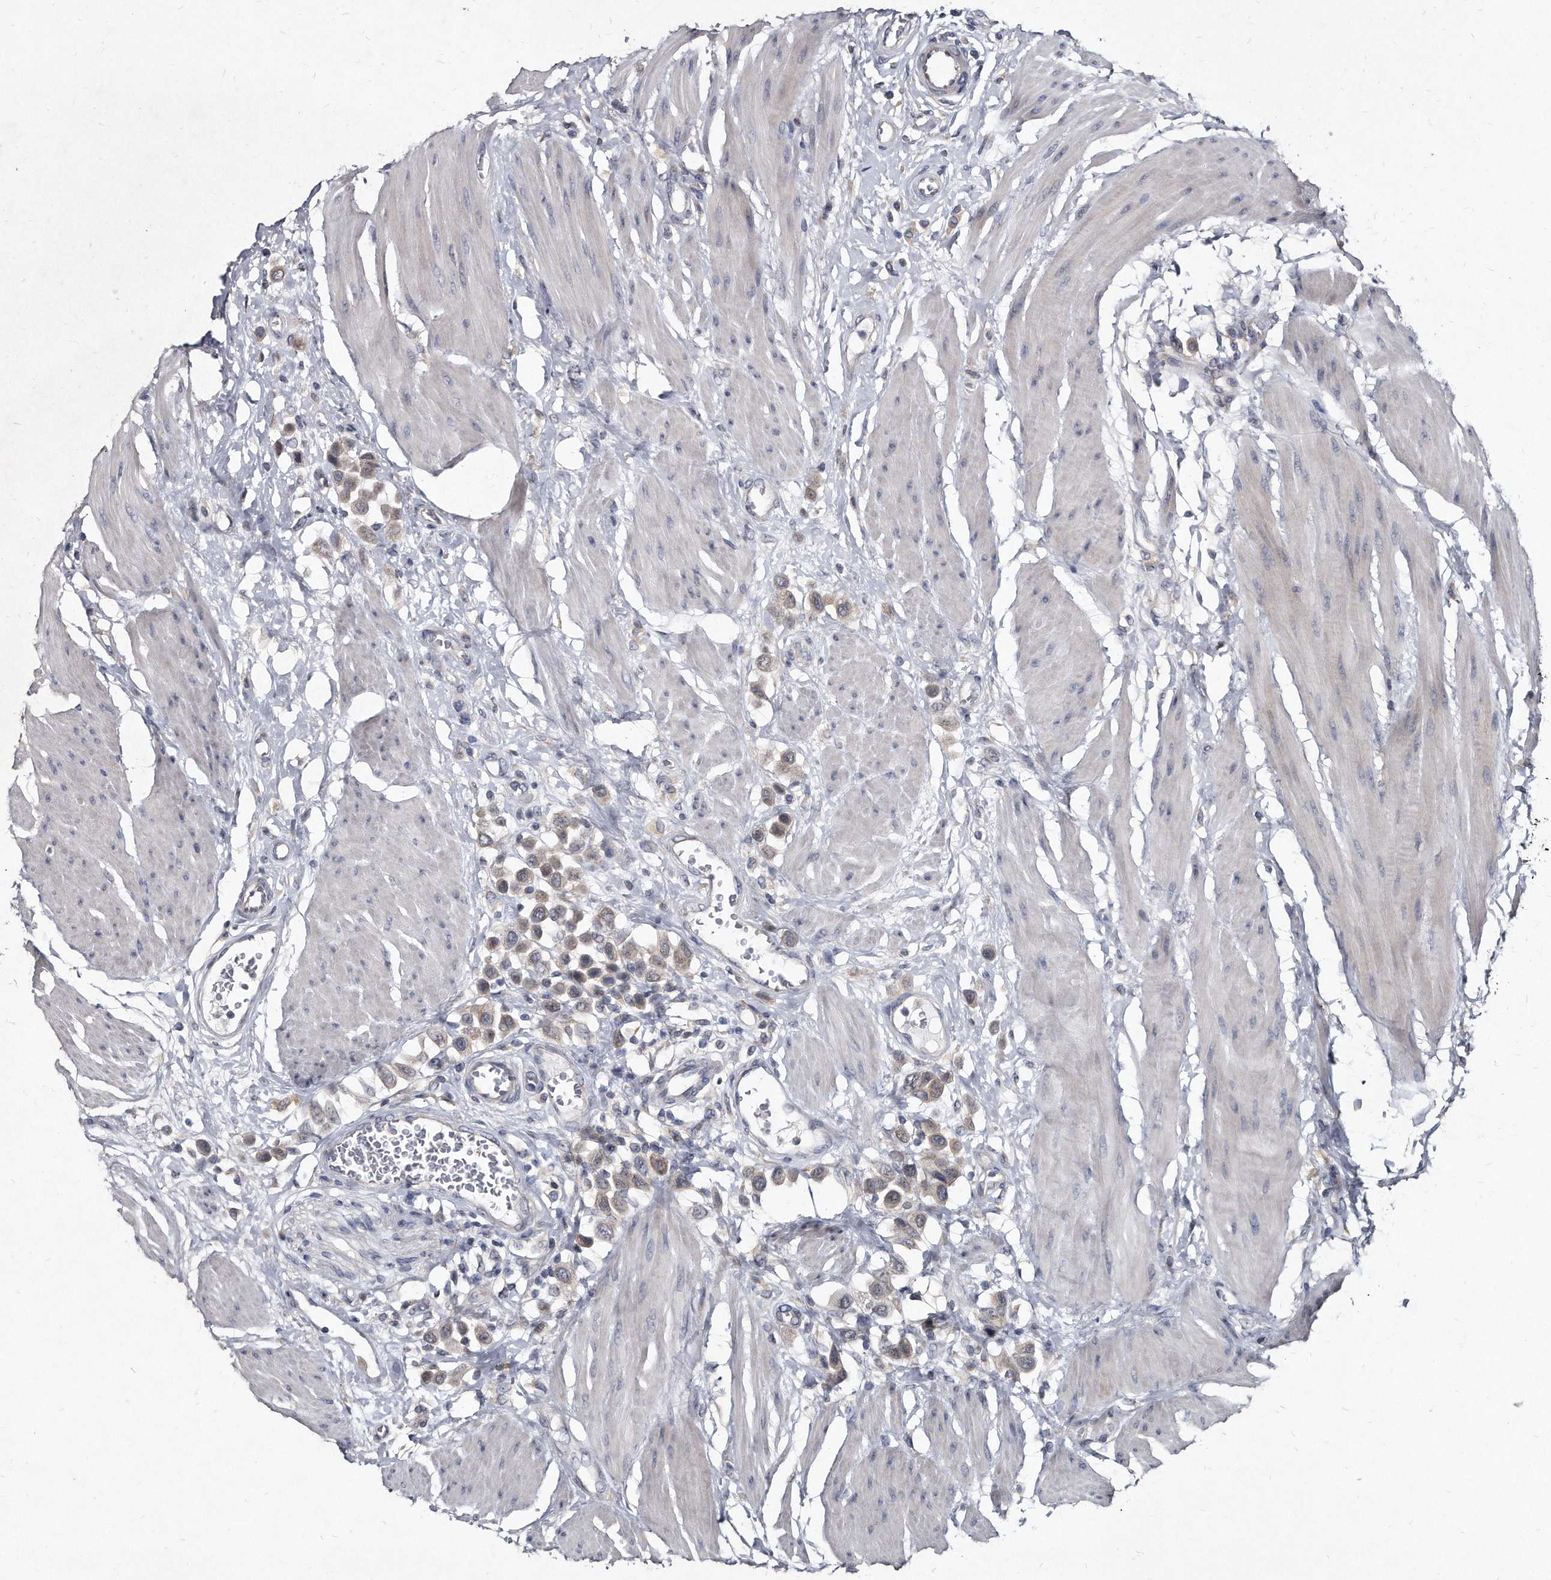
{"staining": {"intensity": "weak", "quantity": "25%-75%", "location": "cytoplasmic/membranous"}, "tissue": "urothelial cancer", "cell_type": "Tumor cells", "image_type": "cancer", "snomed": [{"axis": "morphology", "description": "Urothelial carcinoma, High grade"}, {"axis": "topography", "description": "Urinary bladder"}], "caption": "IHC staining of high-grade urothelial carcinoma, which shows low levels of weak cytoplasmic/membranous staining in approximately 25%-75% of tumor cells indicating weak cytoplasmic/membranous protein staining. The staining was performed using DAB (3,3'-diaminobenzidine) (brown) for protein detection and nuclei were counterstained in hematoxylin (blue).", "gene": "KLHDC3", "patient": {"sex": "male", "age": 50}}